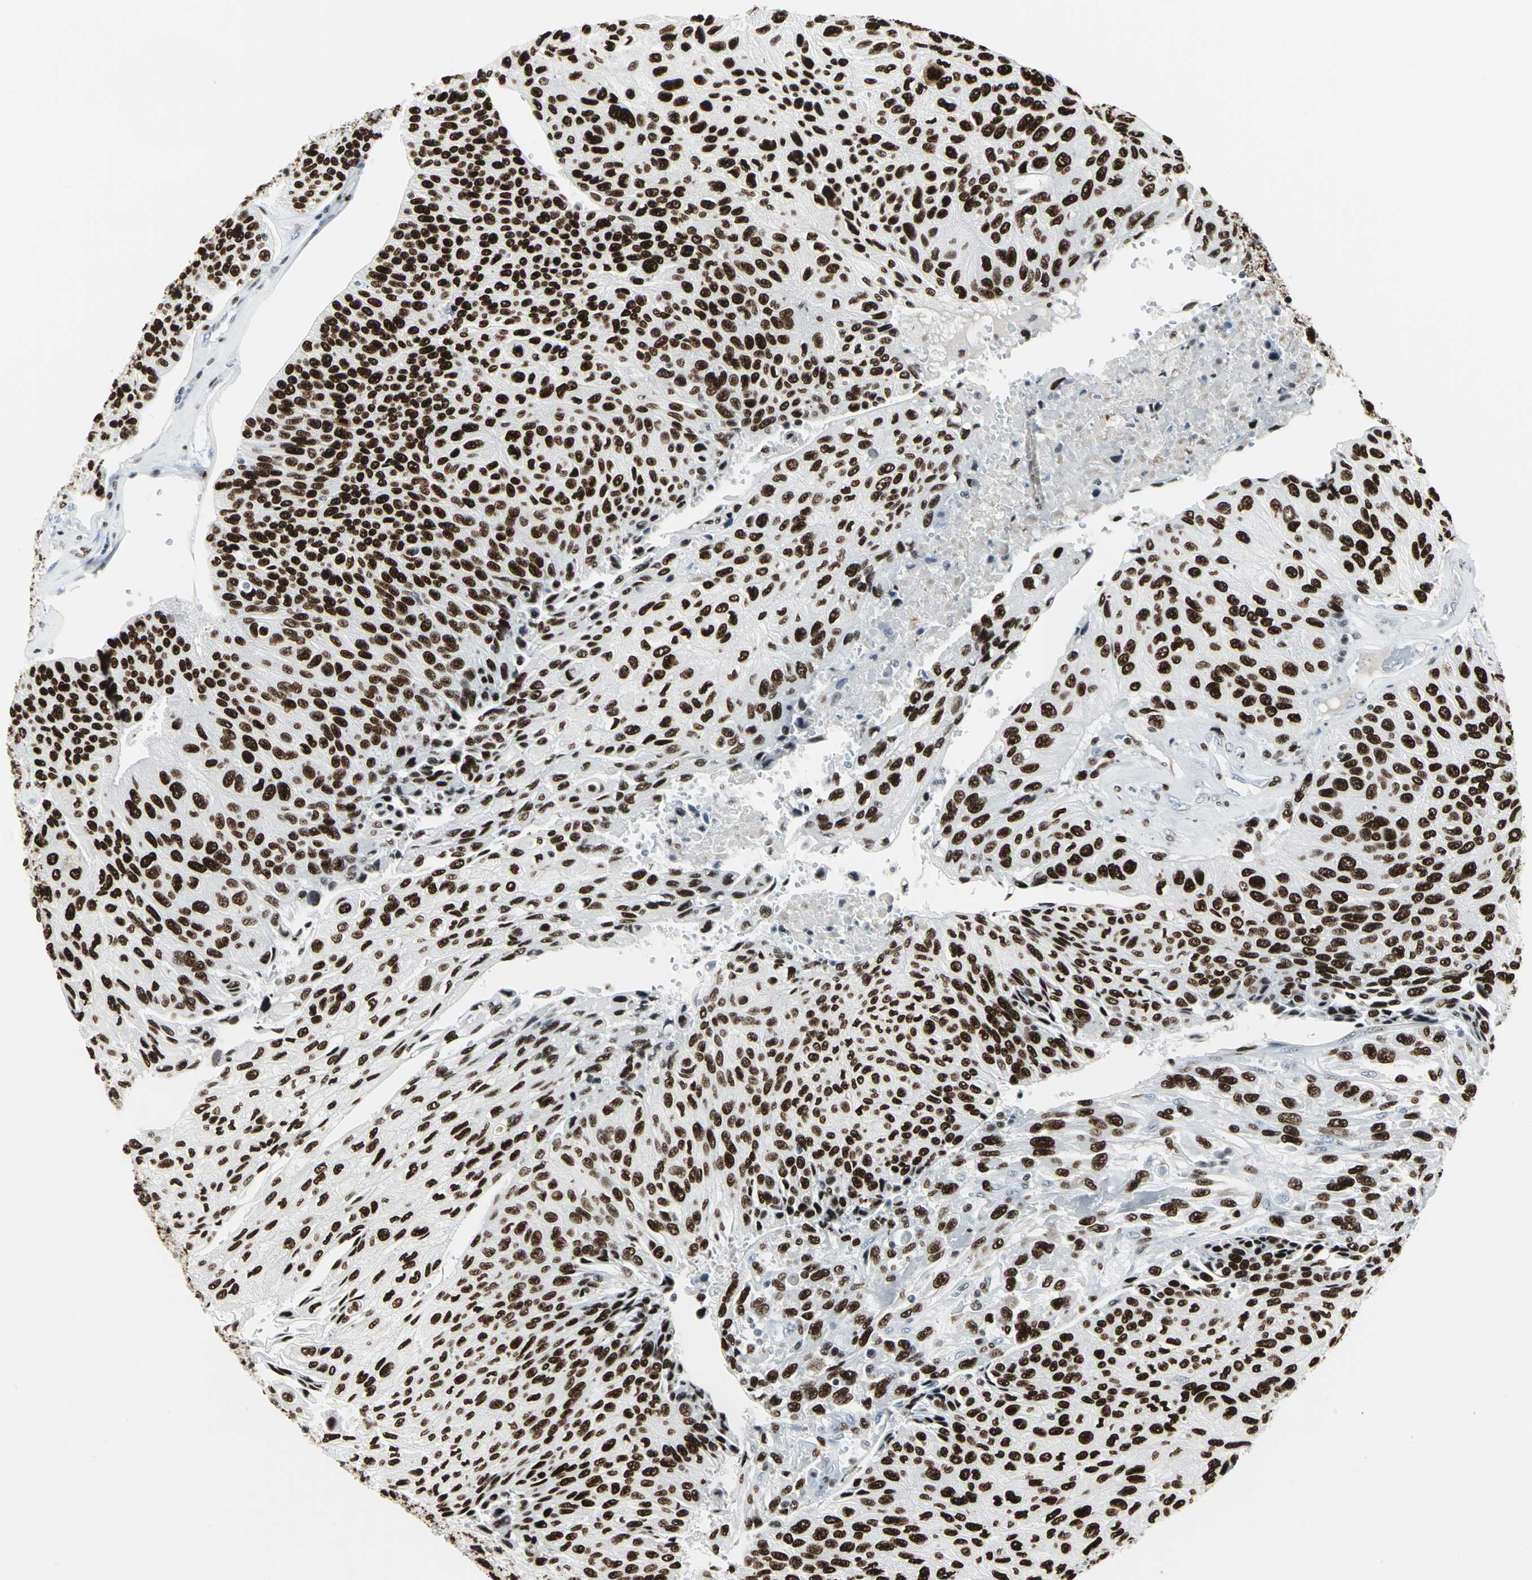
{"staining": {"intensity": "strong", "quantity": ">75%", "location": "nuclear"}, "tissue": "urothelial cancer", "cell_type": "Tumor cells", "image_type": "cancer", "snomed": [{"axis": "morphology", "description": "Urothelial carcinoma, High grade"}, {"axis": "topography", "description": "Urinary bladder"}], "caption": "A micrograph of urothelial carcinoma (high-grade) stained for a protein reveals strong nuclear brown staining in tumor cells.", "gene": "HDAC2", "patient": {"sex": "male", "age": 66}}